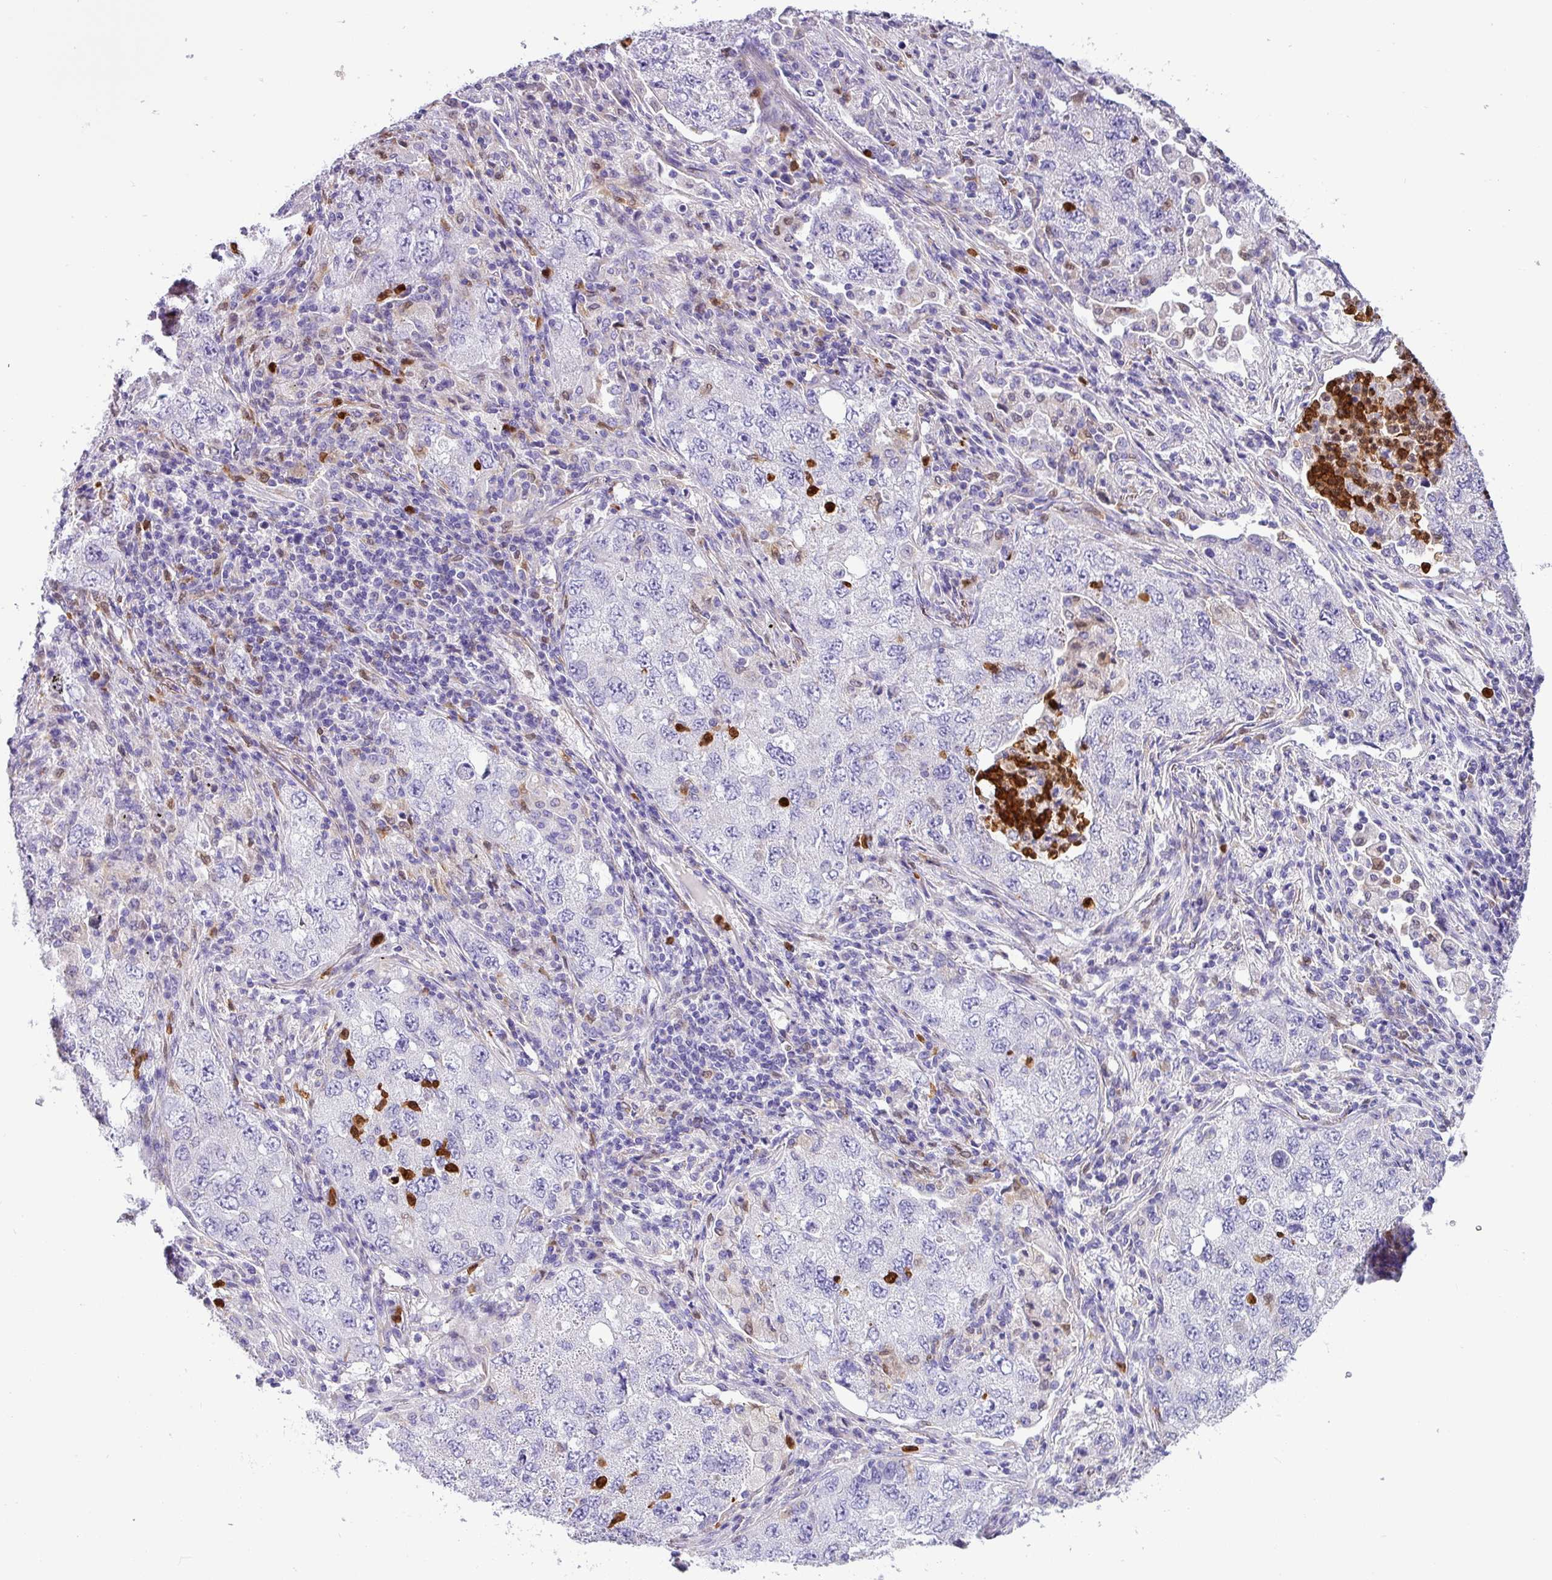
{"staining": {"intensity": "negative", "quantity": "none", "location": "none"}, "tissue": "lung cancer", "cell_type": "Tumor cells", "image_type": "cancer", "snomed": [{"axis": "morphology", "description": "Adenocarcinoma, NOS"}, {"axis": "topography", "description": "Lung"}], "caption": "A micrograph of human adenocarcinoma (lung) is negative for staining in tumor cells.", "gene": "SH2D3C", "patient": {"sex": "female", "age": 57}}